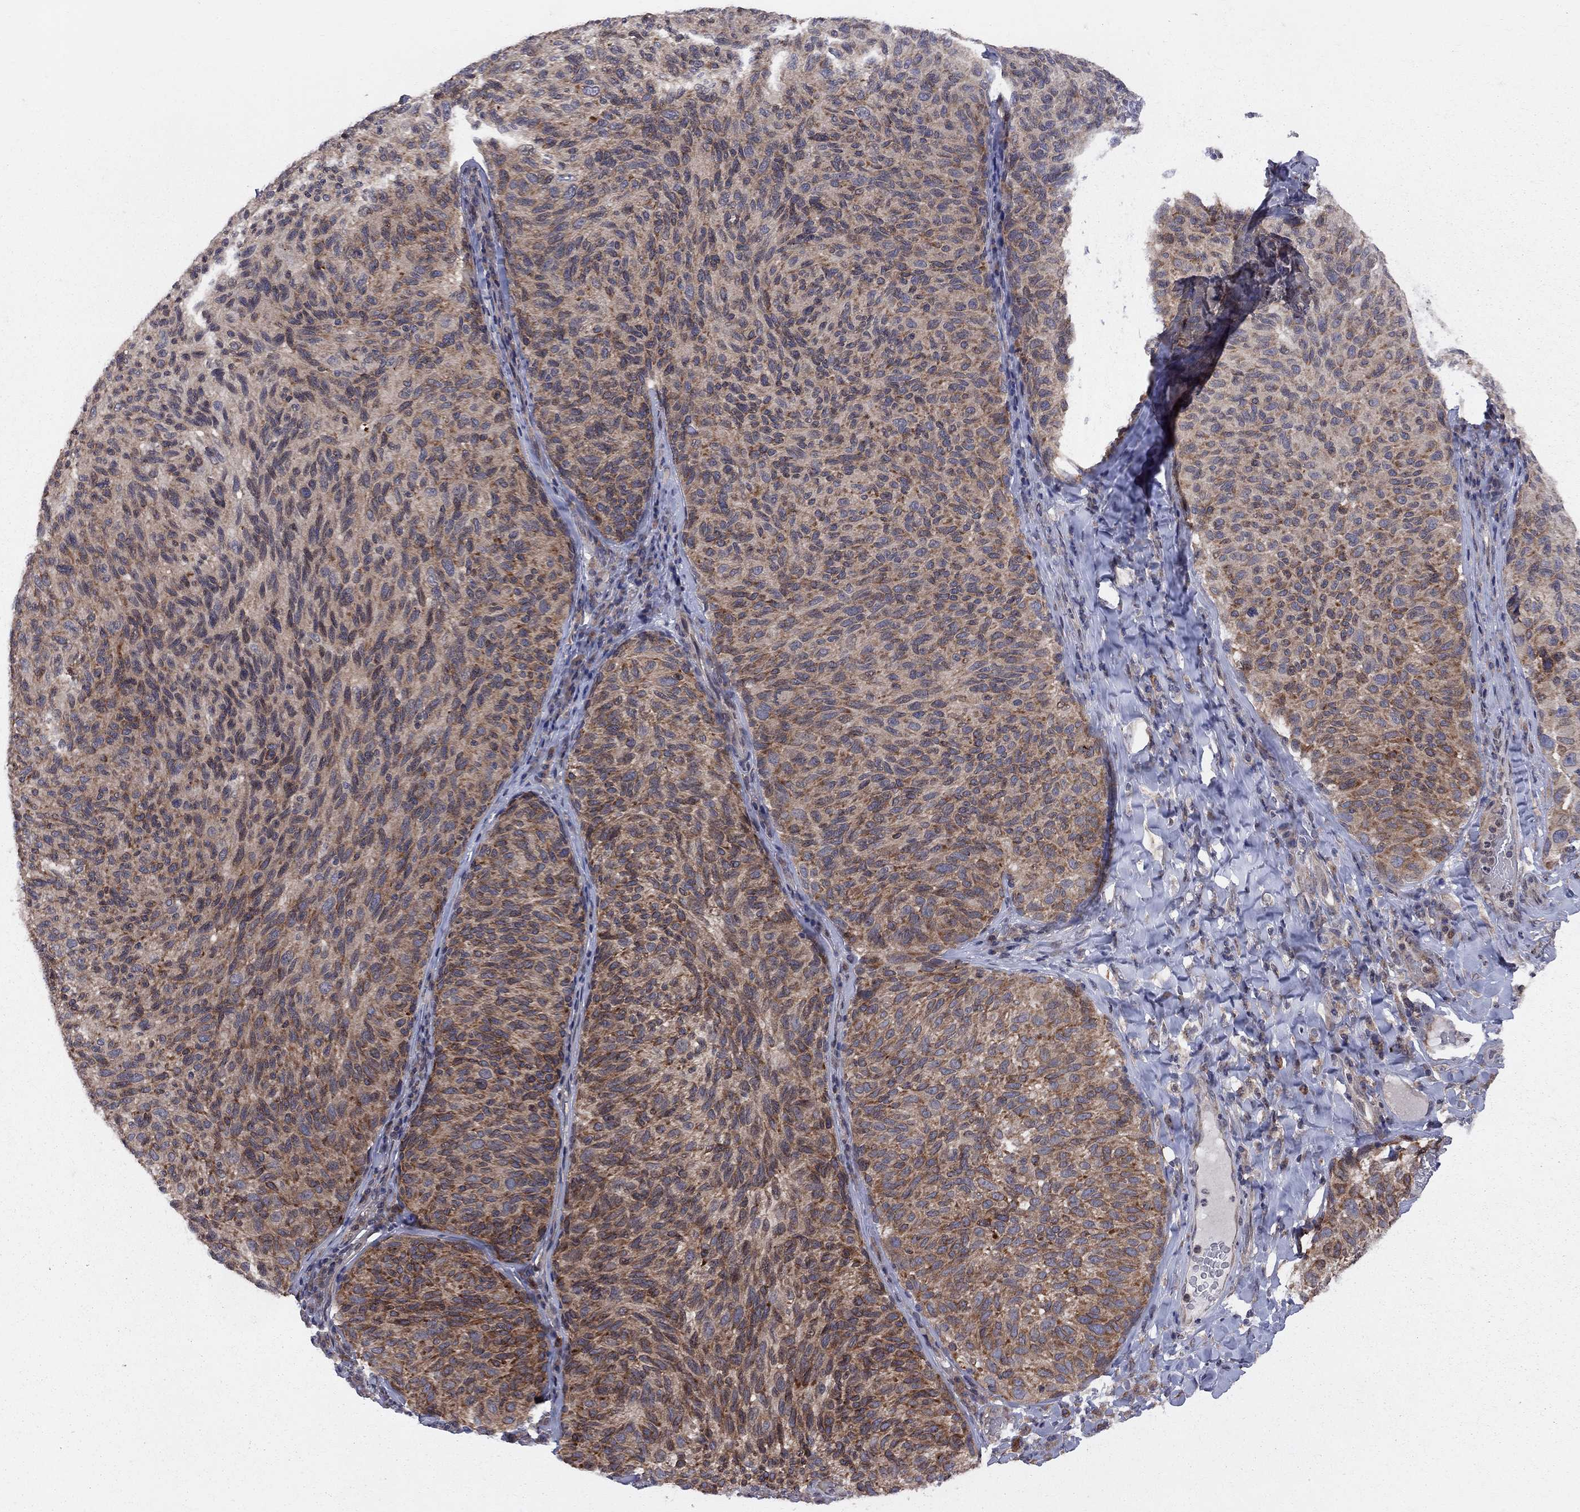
{"staining": {"intensity": "moderate", "quantity": ">75%", "location": "cytoplasmic/membranous"}, "tissue": "melanoma", "cell_type": "Tumor cells", "image_type": "cancer", "snomed": [{"axis": "morphology", "description": "Malignant melanoma, NOS"}, {"axis": "topography", "description": "Skin"}], "caption": "An IHC micrograph of tumor tissue is shown. Protein staining in brown shows moderate cytoplasmic/membranous positivity in malignant melanoma within tumor cells. (brown staining indicates protein expression, while blue staining denotes nuclei).", "gene": "CNOT11", "patient": {"sex": "female", "age": 73}}